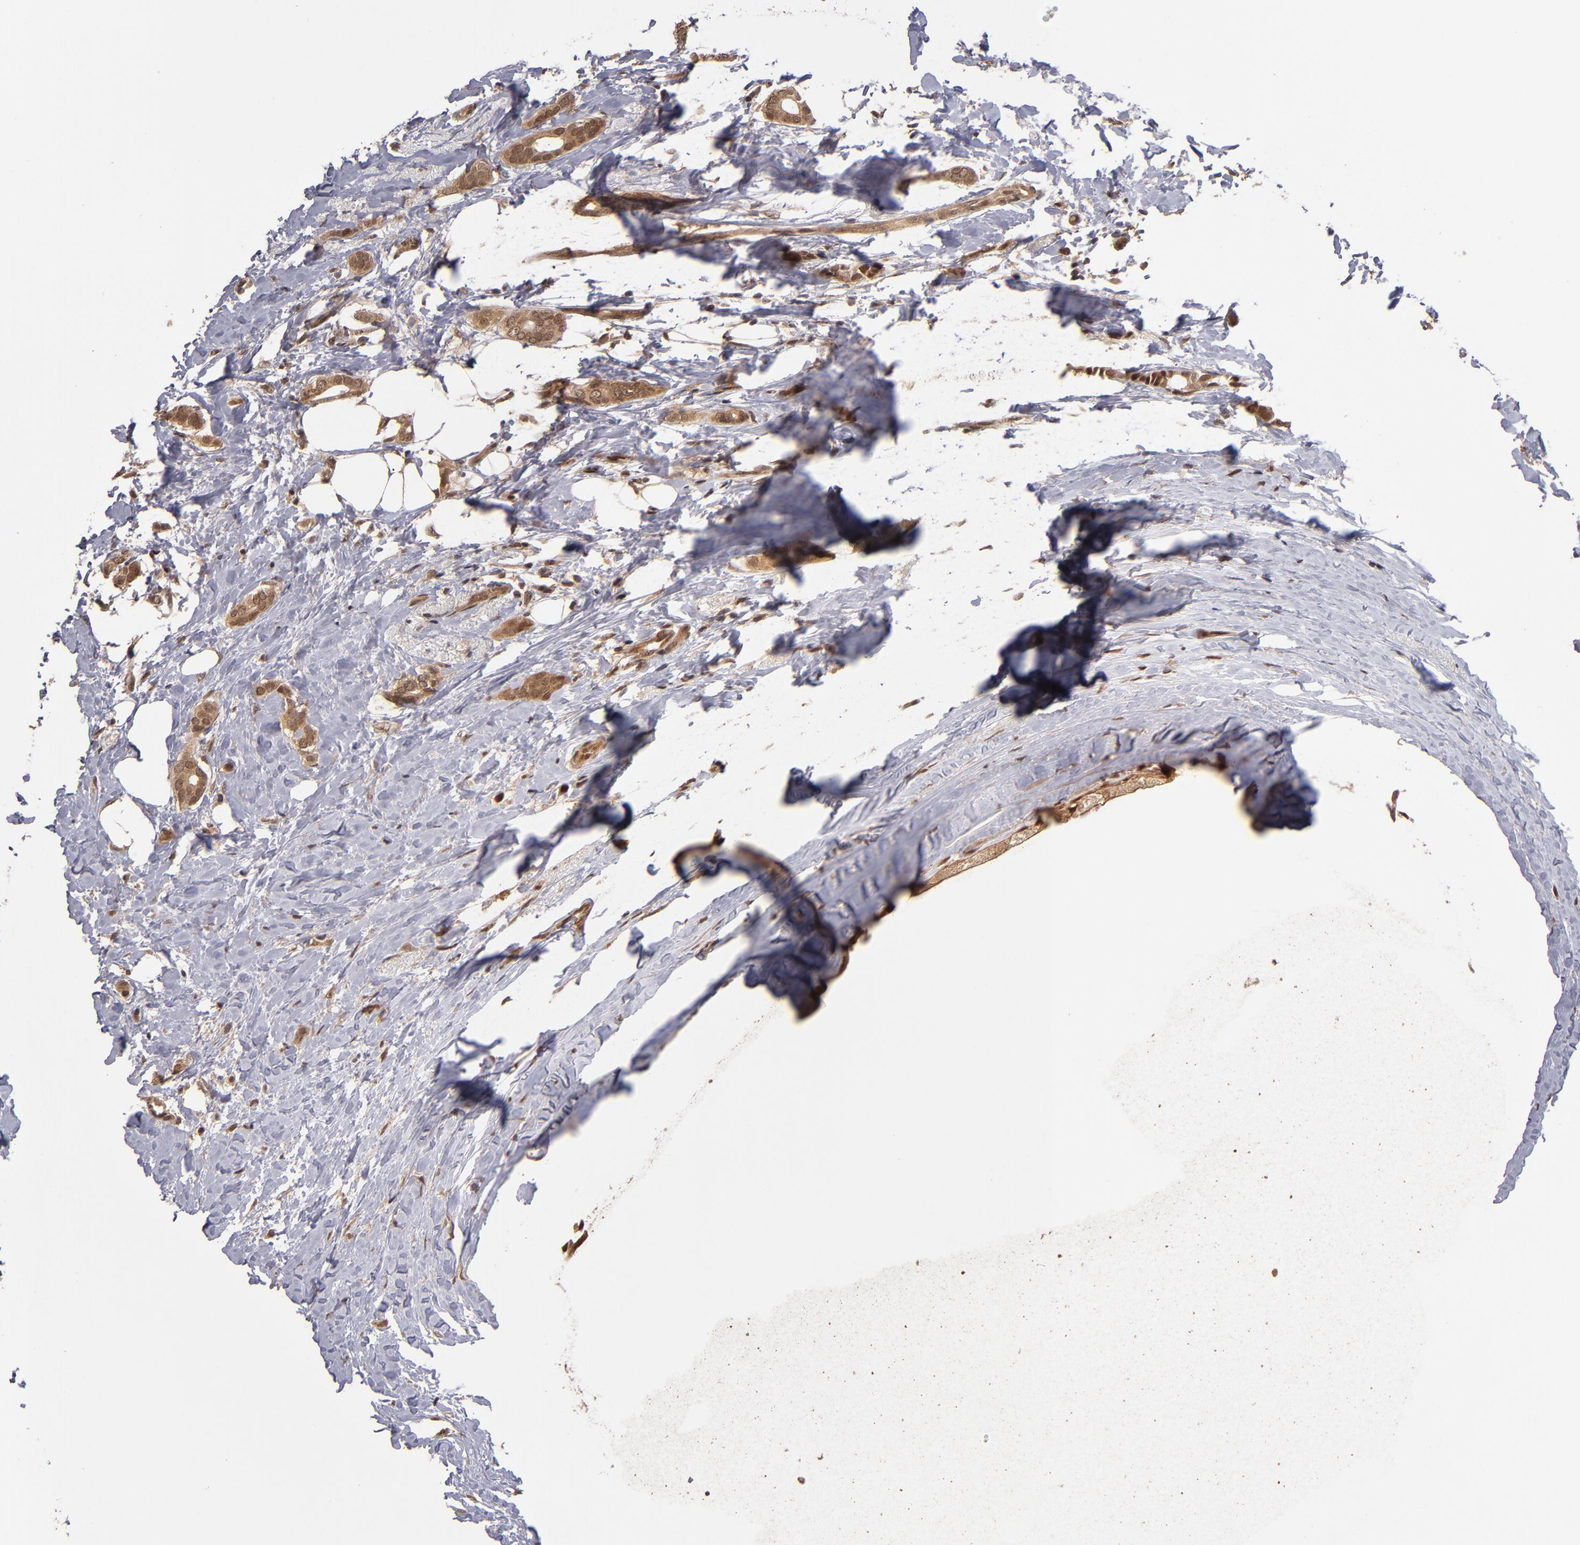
{"staining": {"intensity": "moderate", "quantity": ">75%", "location": "cytoplasmic/membranous,nuclear"}, "tissue": "breast cancer", "cell_type": "Tumor cells", "image_type": "cancer", "snomed": [{"axis": "morphology", "description": "Duct carcinoma"}, {"axis": "topography", "description": "Breast"}], "caption": "There is medium levels of moderate cytoplasmic/membranous and nuclear staining in tumor cells of intraductal carcinoma (breast), as demonstrated by immunohistochemical staining (brown color).", "gene": "CUL5", "patient": {"sex": "female", "age": 54}}